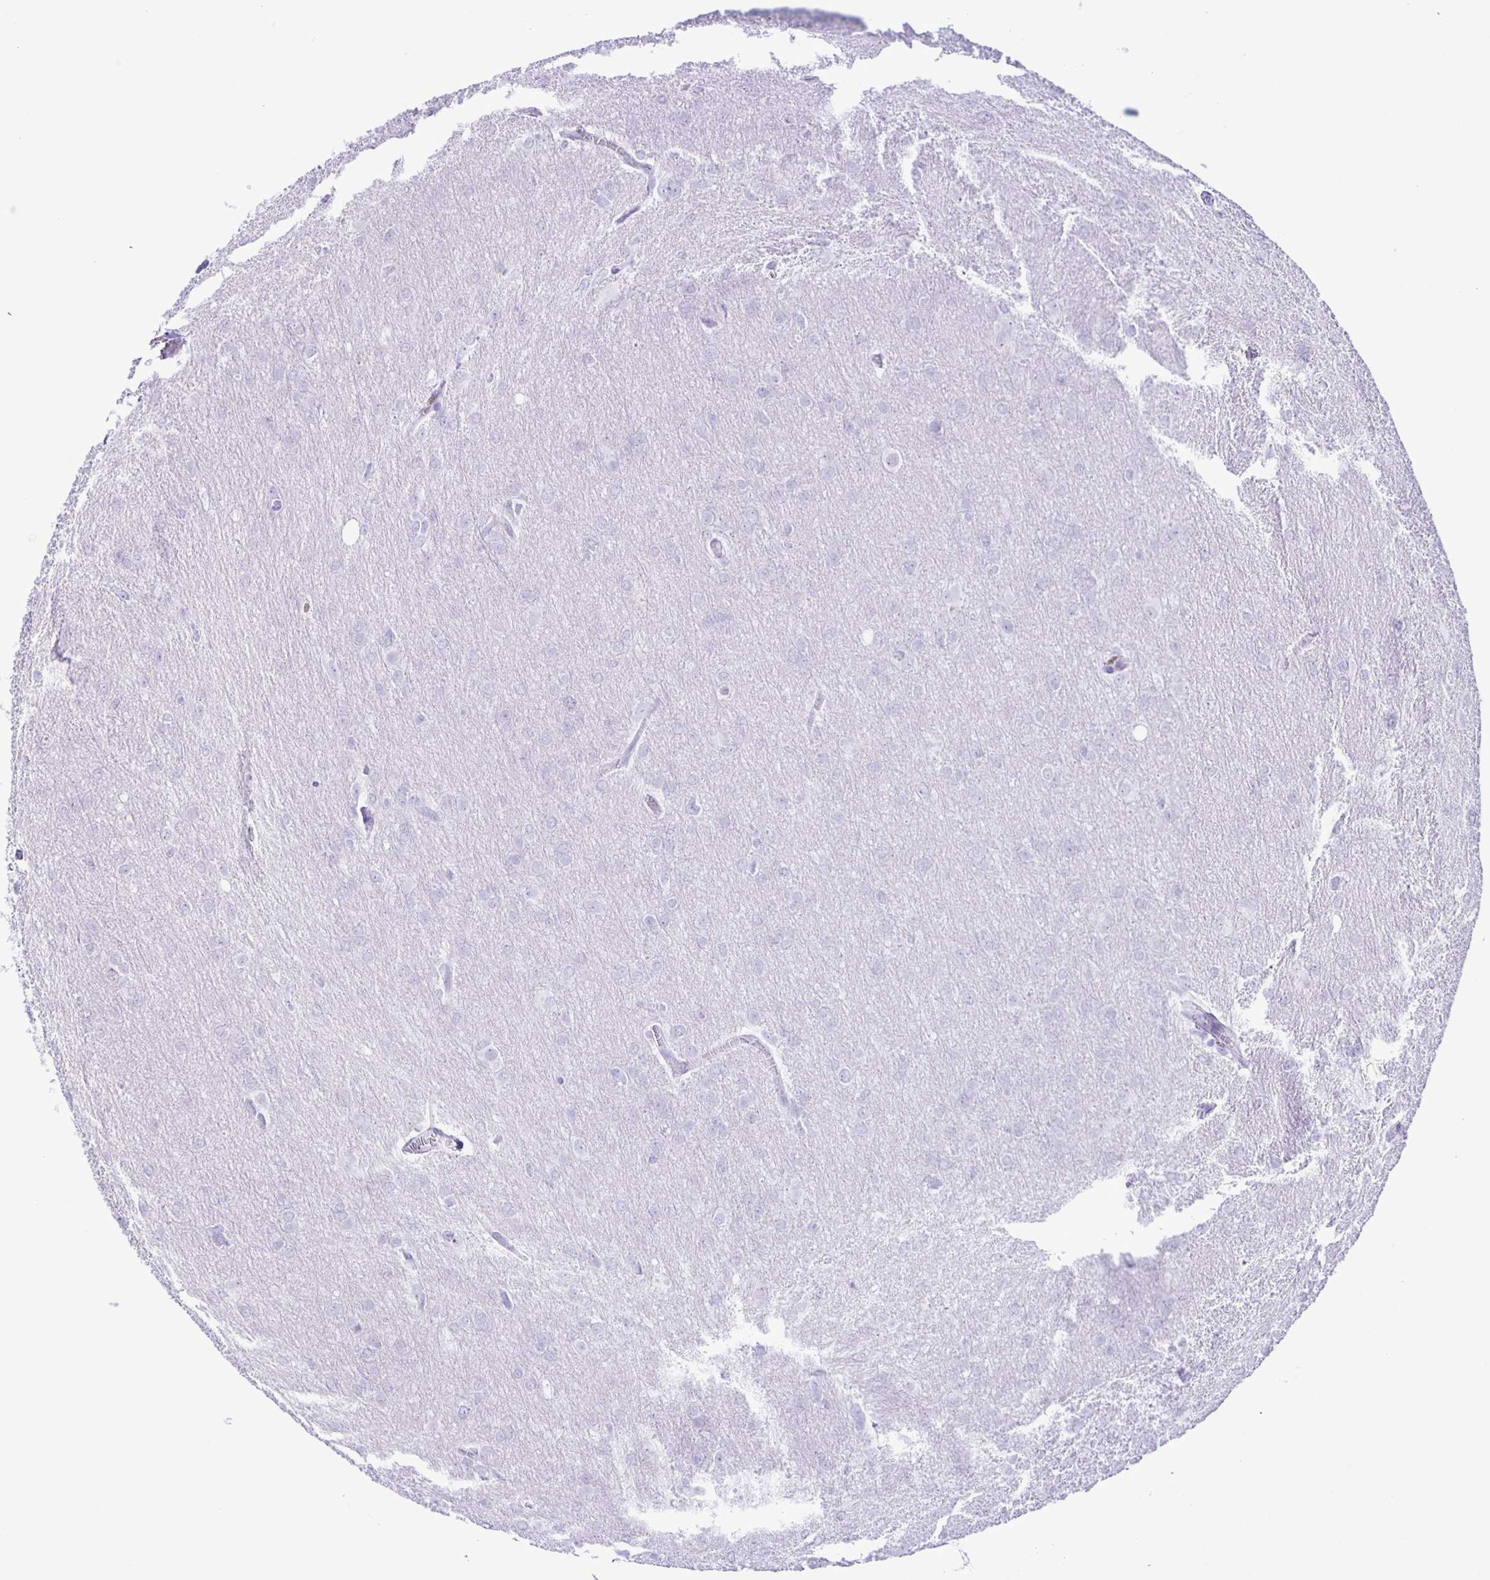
{"staining": {"intensity": "negative", "quantity": "none", "location": "none"}, "tissue": "glioma", "cell_type": "Tumor cells", "image_type": "cancer", "snomed": [{"axis": "morphology", "description": "Glioma, malignant, High grade"}, {"axis": "topography", "description": "Brain"}], "caption": "Histopathology image shows no protein expression in tumor cells of malignant high-grade glioma tissue.", "gene": "EZHIP", "patient": {"sex": "male", "age": 53}}